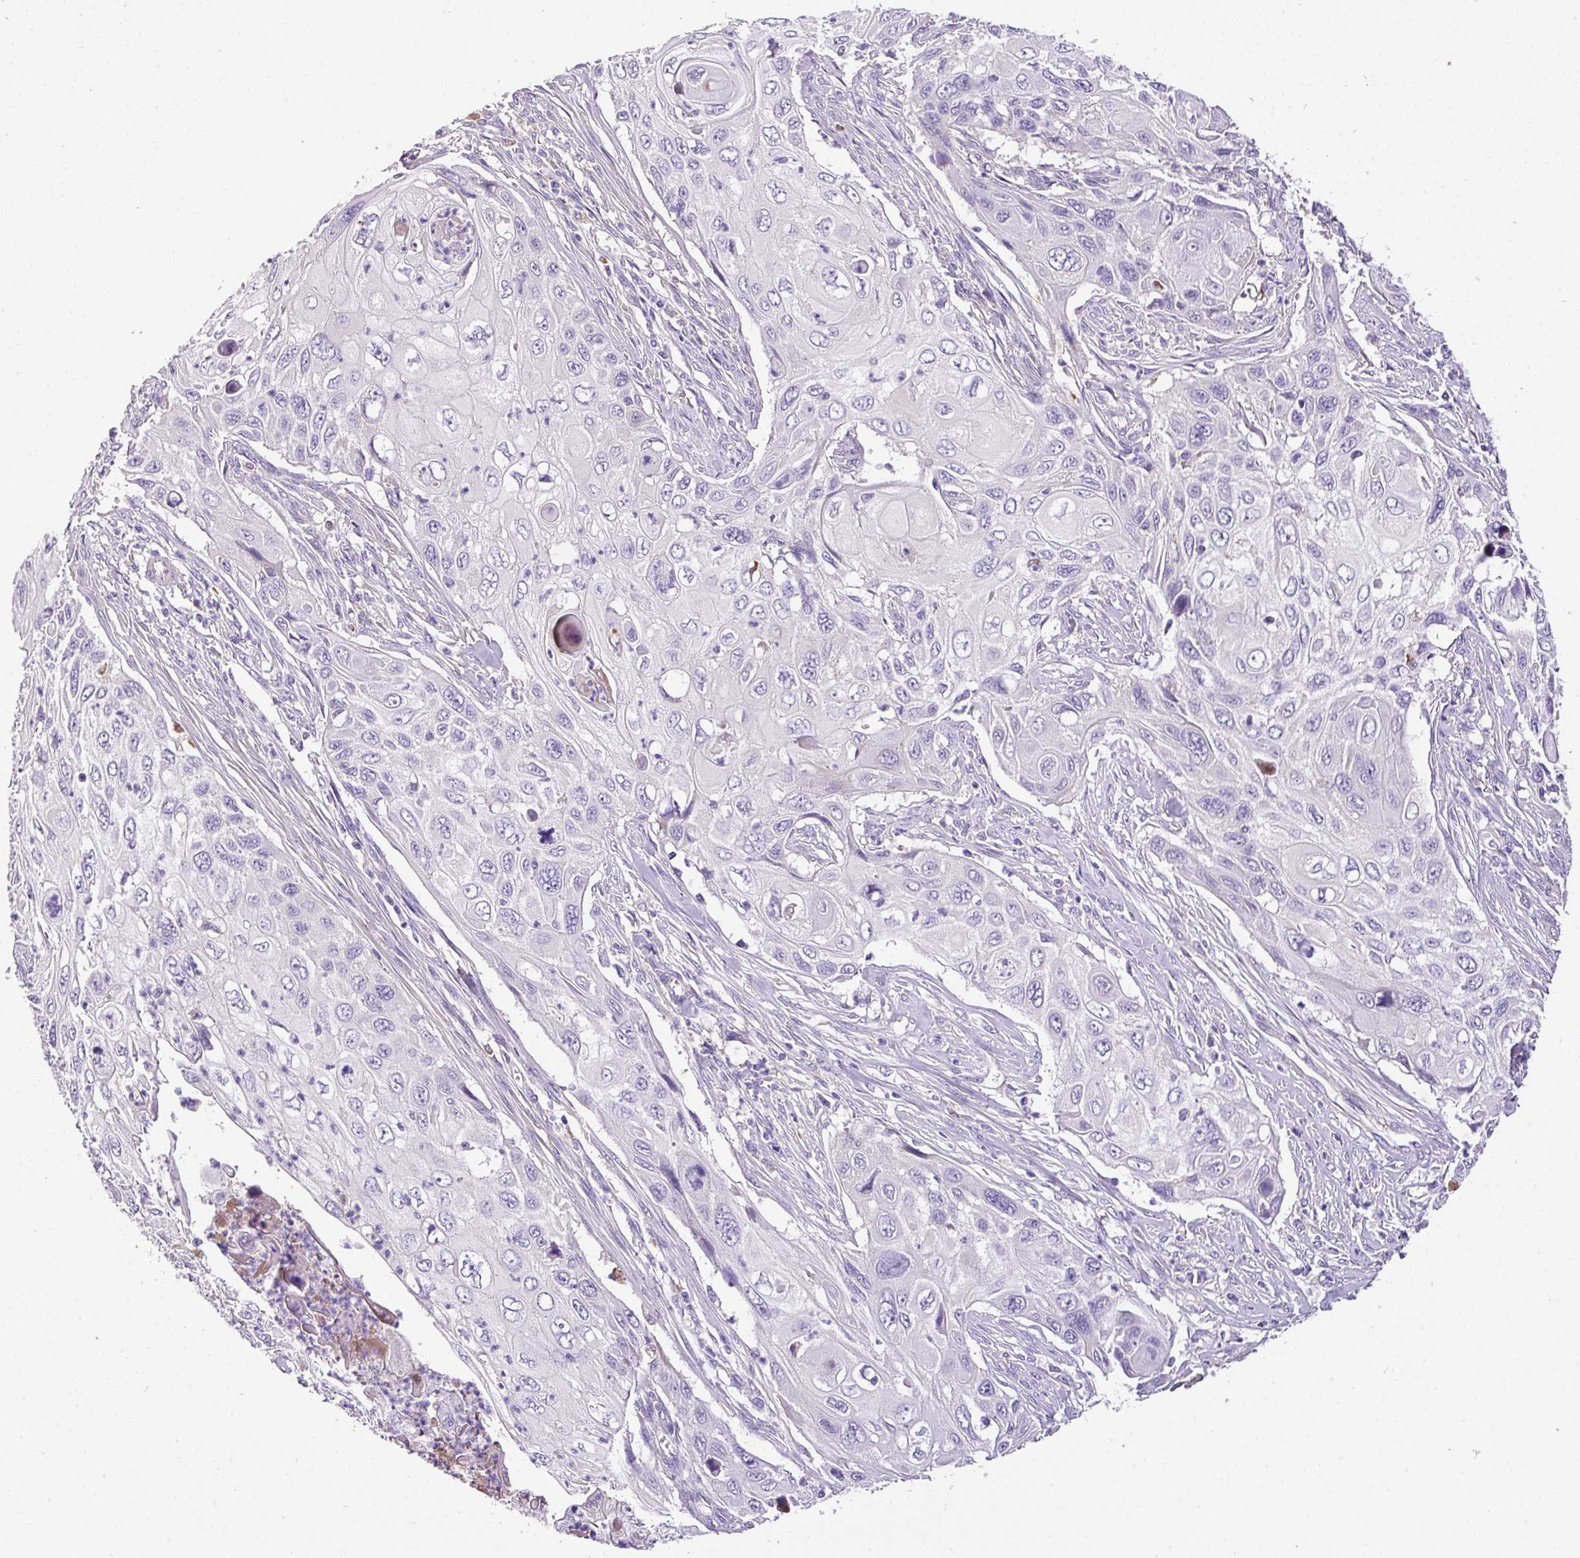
{"staining": {"intensity": "negative", "quantity": "none", "location": "none"}, "tissue": "cervical cancer", "cell_type": "Tumor cells", "image_type": "cancer", "snomed": [{"axis": "morphology", "description": "Squamous cell carcinoma, NOS"}, {"axis": "topography", "description": "Cervix"}], "caption": "Immunohistochemistry of cervical squamous cell carcinoma reveals no staining in tumor cells.", "gene": "ANXA2R", "patient": {"sex": "female", "age": 70}}